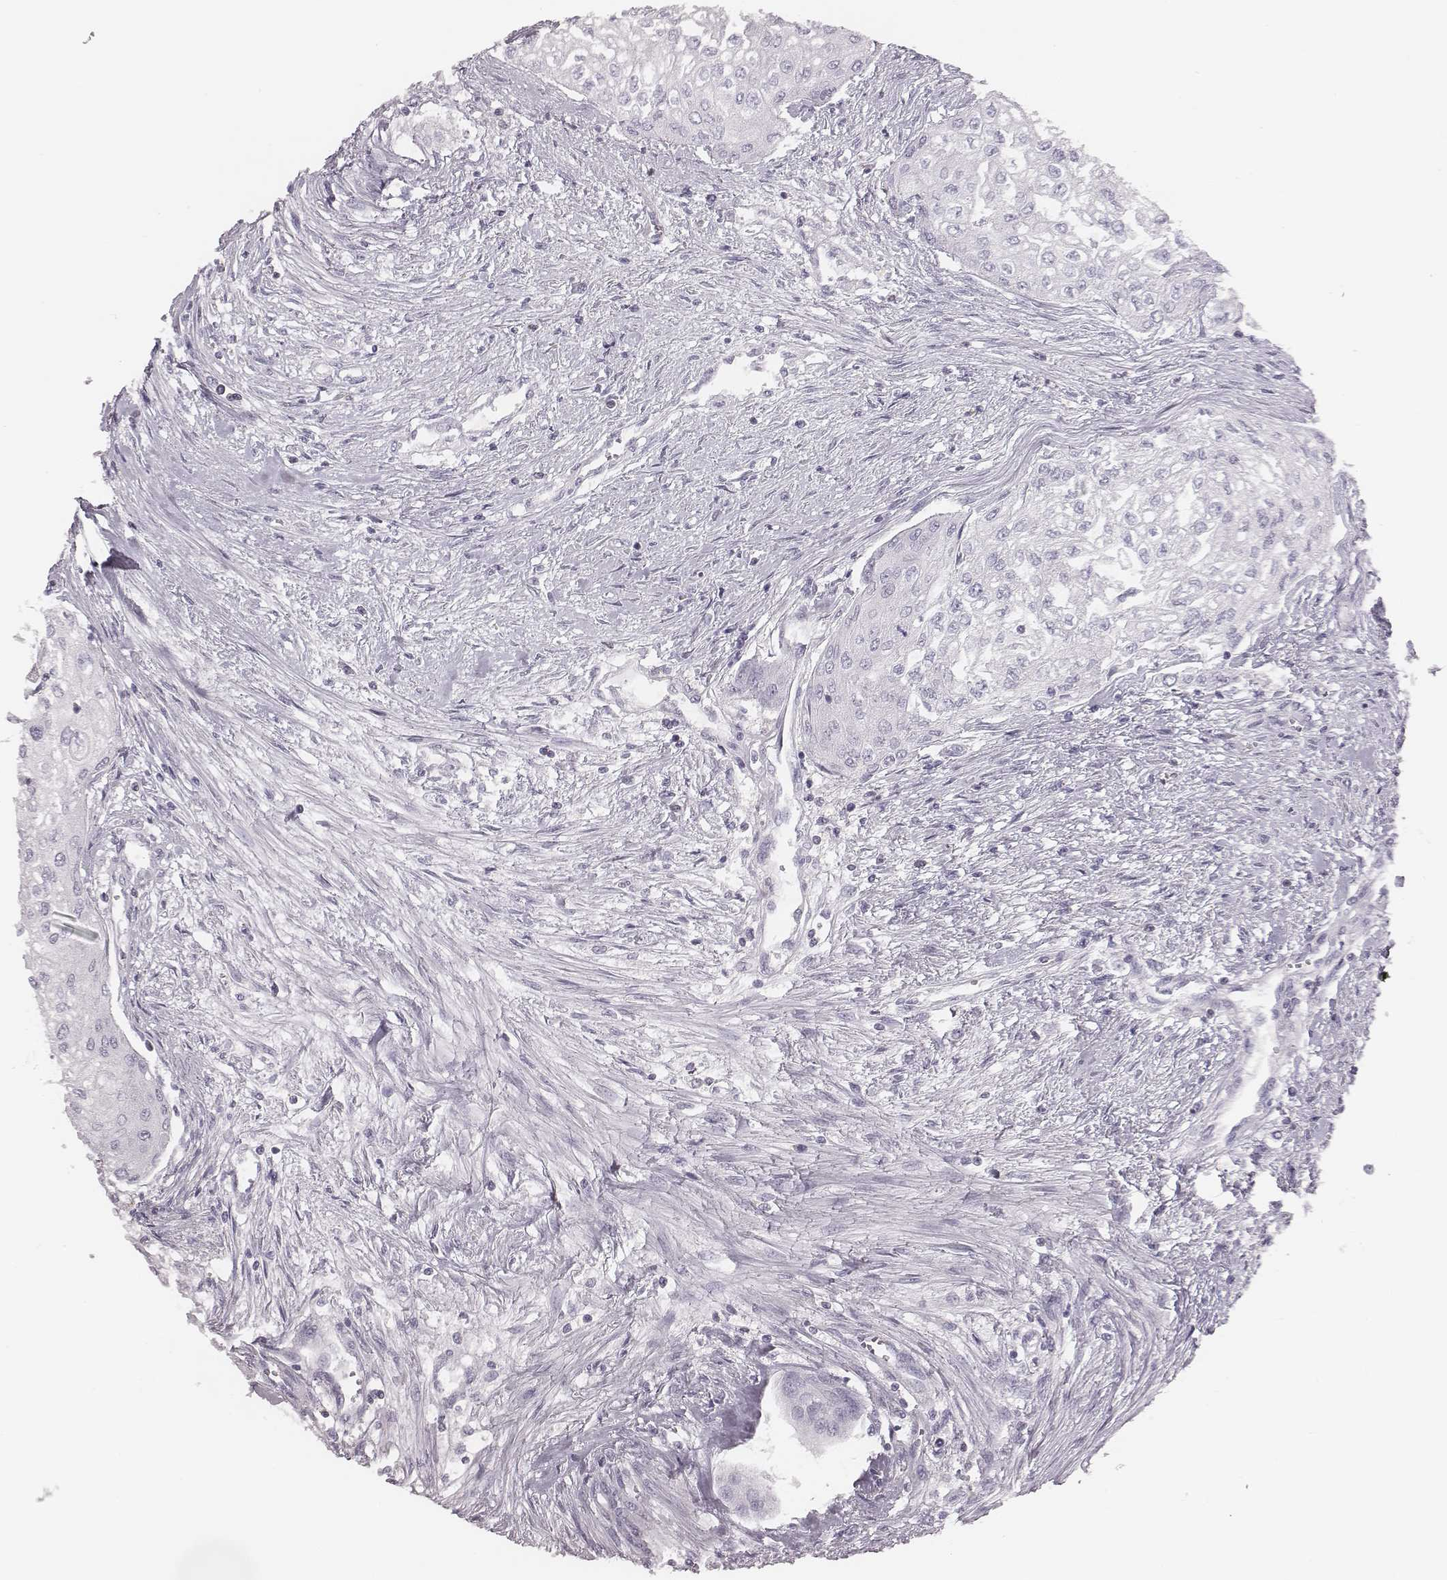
{"staining": {"intensity": "negative", "quantity": "none", "location": "none"}, "tissue": "urothelial cancer", "cell_type": "Tumor cells", "image_type": "cancer", "snomed": [{"axis": "morphology", "description": "Urothelial carcinoma, High grade"}, {"axis": "topography", "description": "Urinary bladder"}], "caption": "Tumor cells are negative for protein expression in human urothelial cancer.", "gene": "ZNF365", "patient": {"sex": "male", "age": 62}}